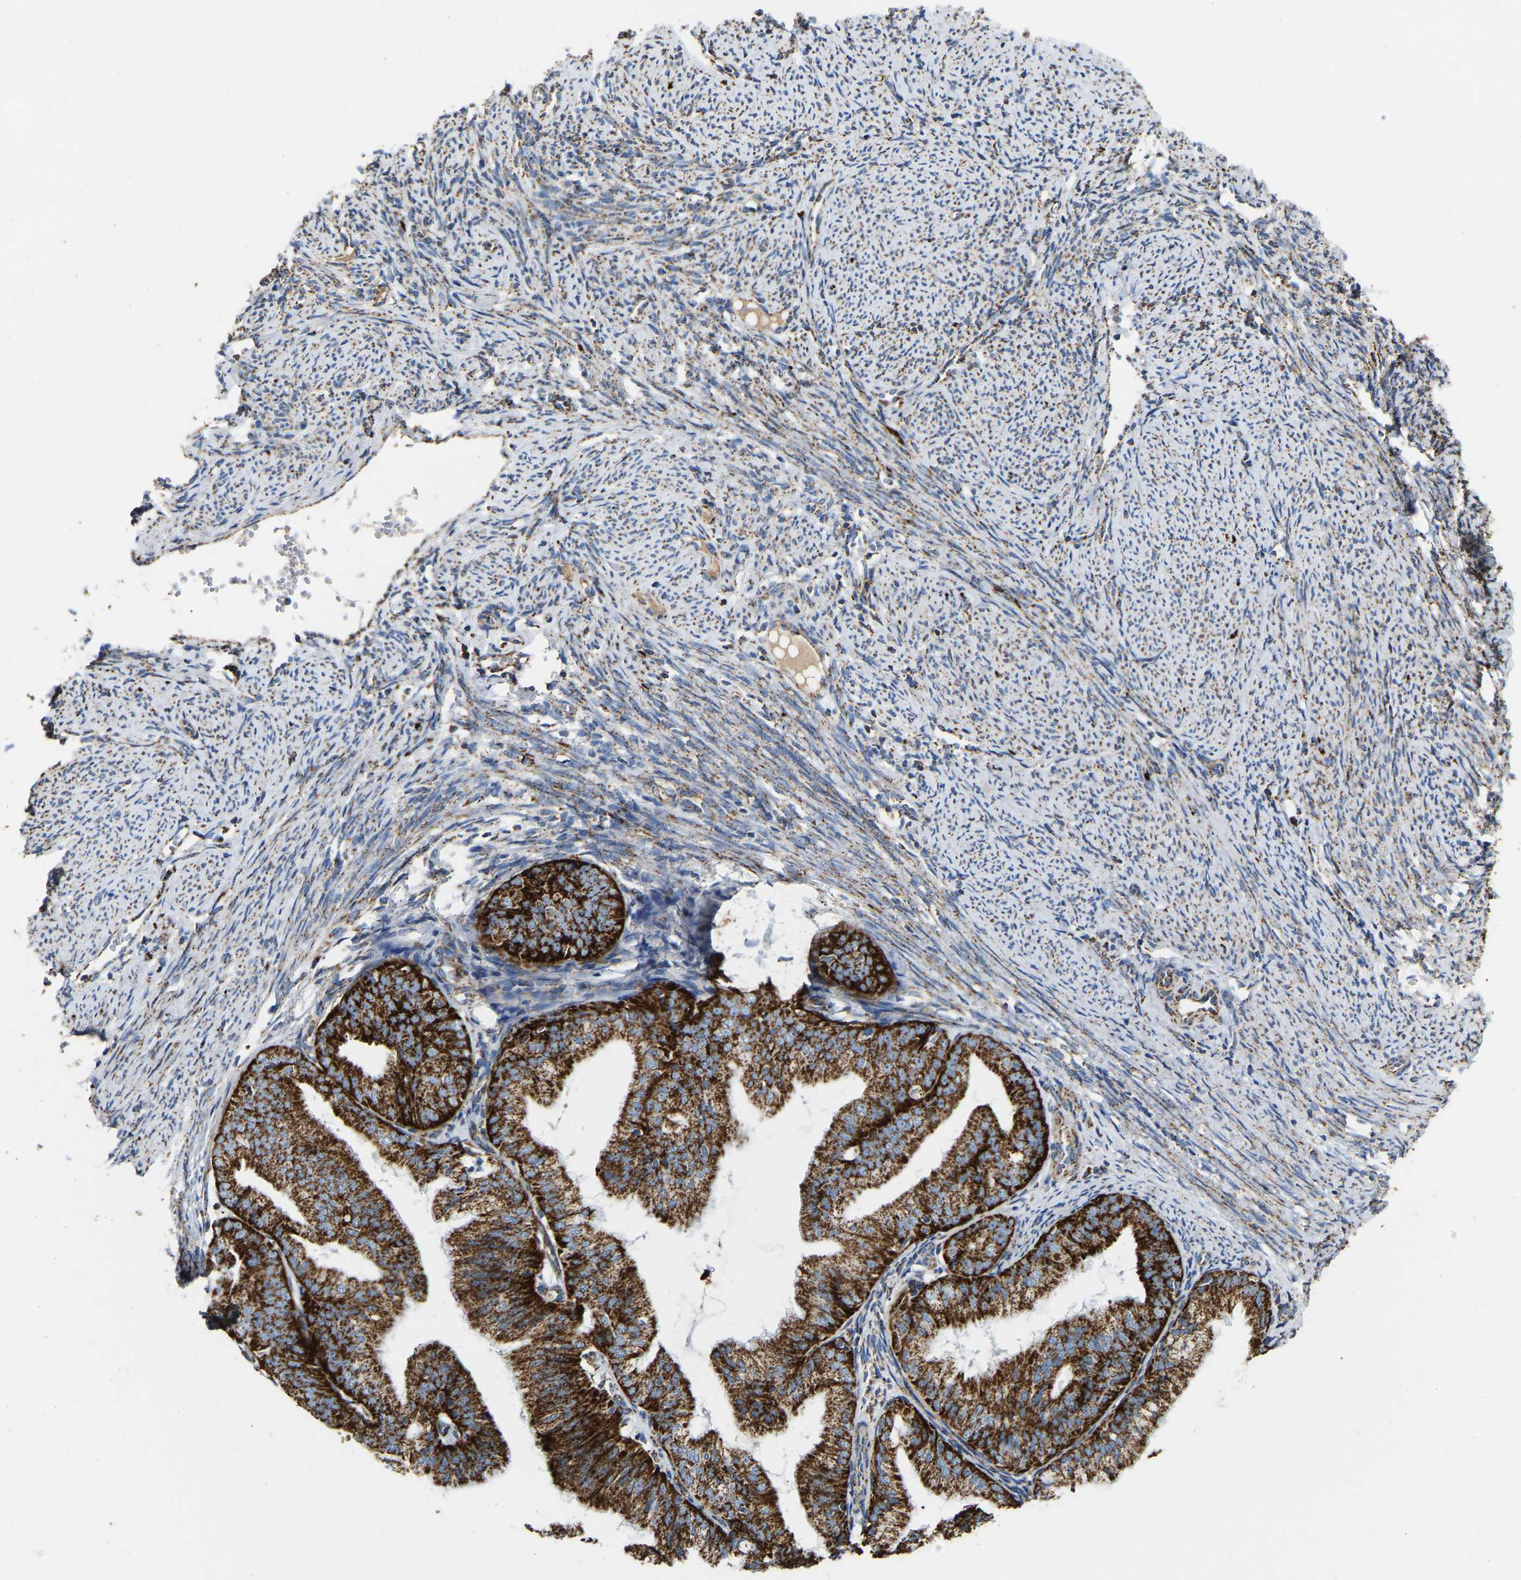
{"staining": {"intensity": "strong", "quantity": ">75%", "location": "cytoplasmic/membranous"}, "tissue": "endometrial cancer", "cell_type": "Tumor cells", "image_type": "cancer", "snomed": [{"axis": "morphology", "description": "Adenocarcinoma, NOS"}, {"axis": "topography", "description": "Endometrium"}], "caption": "A photomicrograph showing strong cytoplasmic/membranous positivity in about >75% of tumor cells in endometrial cancer (adenocarcinoma), as visualized by brown immunohistochemical staining.", "gene": "HIBADH", "patient": {"sex": "female", "age": 63}}